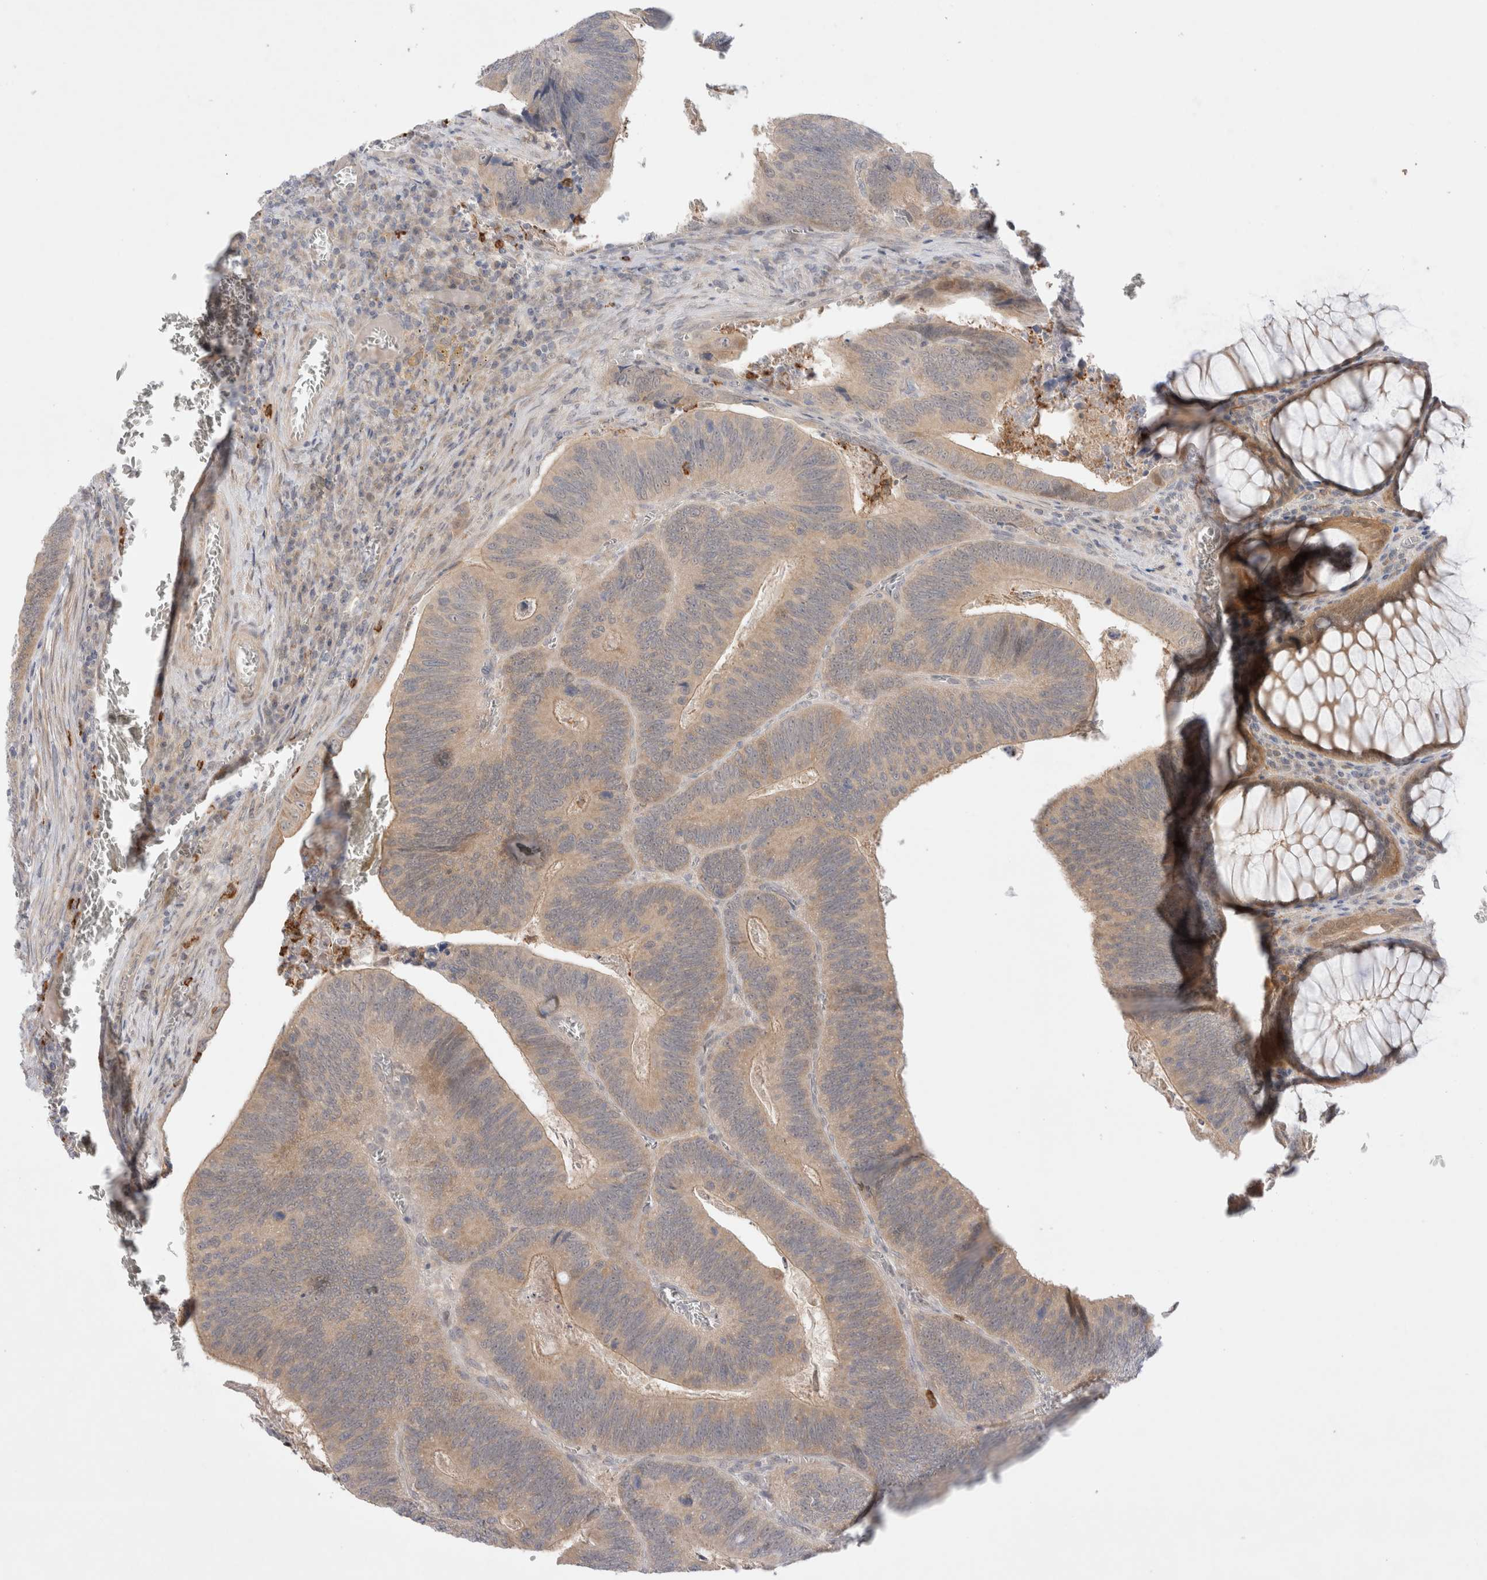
{"staining": {"intensity": "weak", "quantity": ">75%", "location": "cytoplasmic/membranous"}, "tissue": "colorectal cancer", "cell_type": "Tumor cells", "image_type": "cancer", "snomed": [{"axis": "morphology", "description": "Inflammation, NOS"}, {"axis": "morphology", "description": "Adenocarcinoma, NOS"}, {"axis": "topography", "description": "Colon"}], "caption": "Immunohistochemical staining of adenocarcinoma (colorectal) reveals low levels of weak cytoplasmic/membranous protein expression in approximately >75% of tumor cells.", "gene": "GSDMB", "patient": {"sex": "male", "age": 72}}